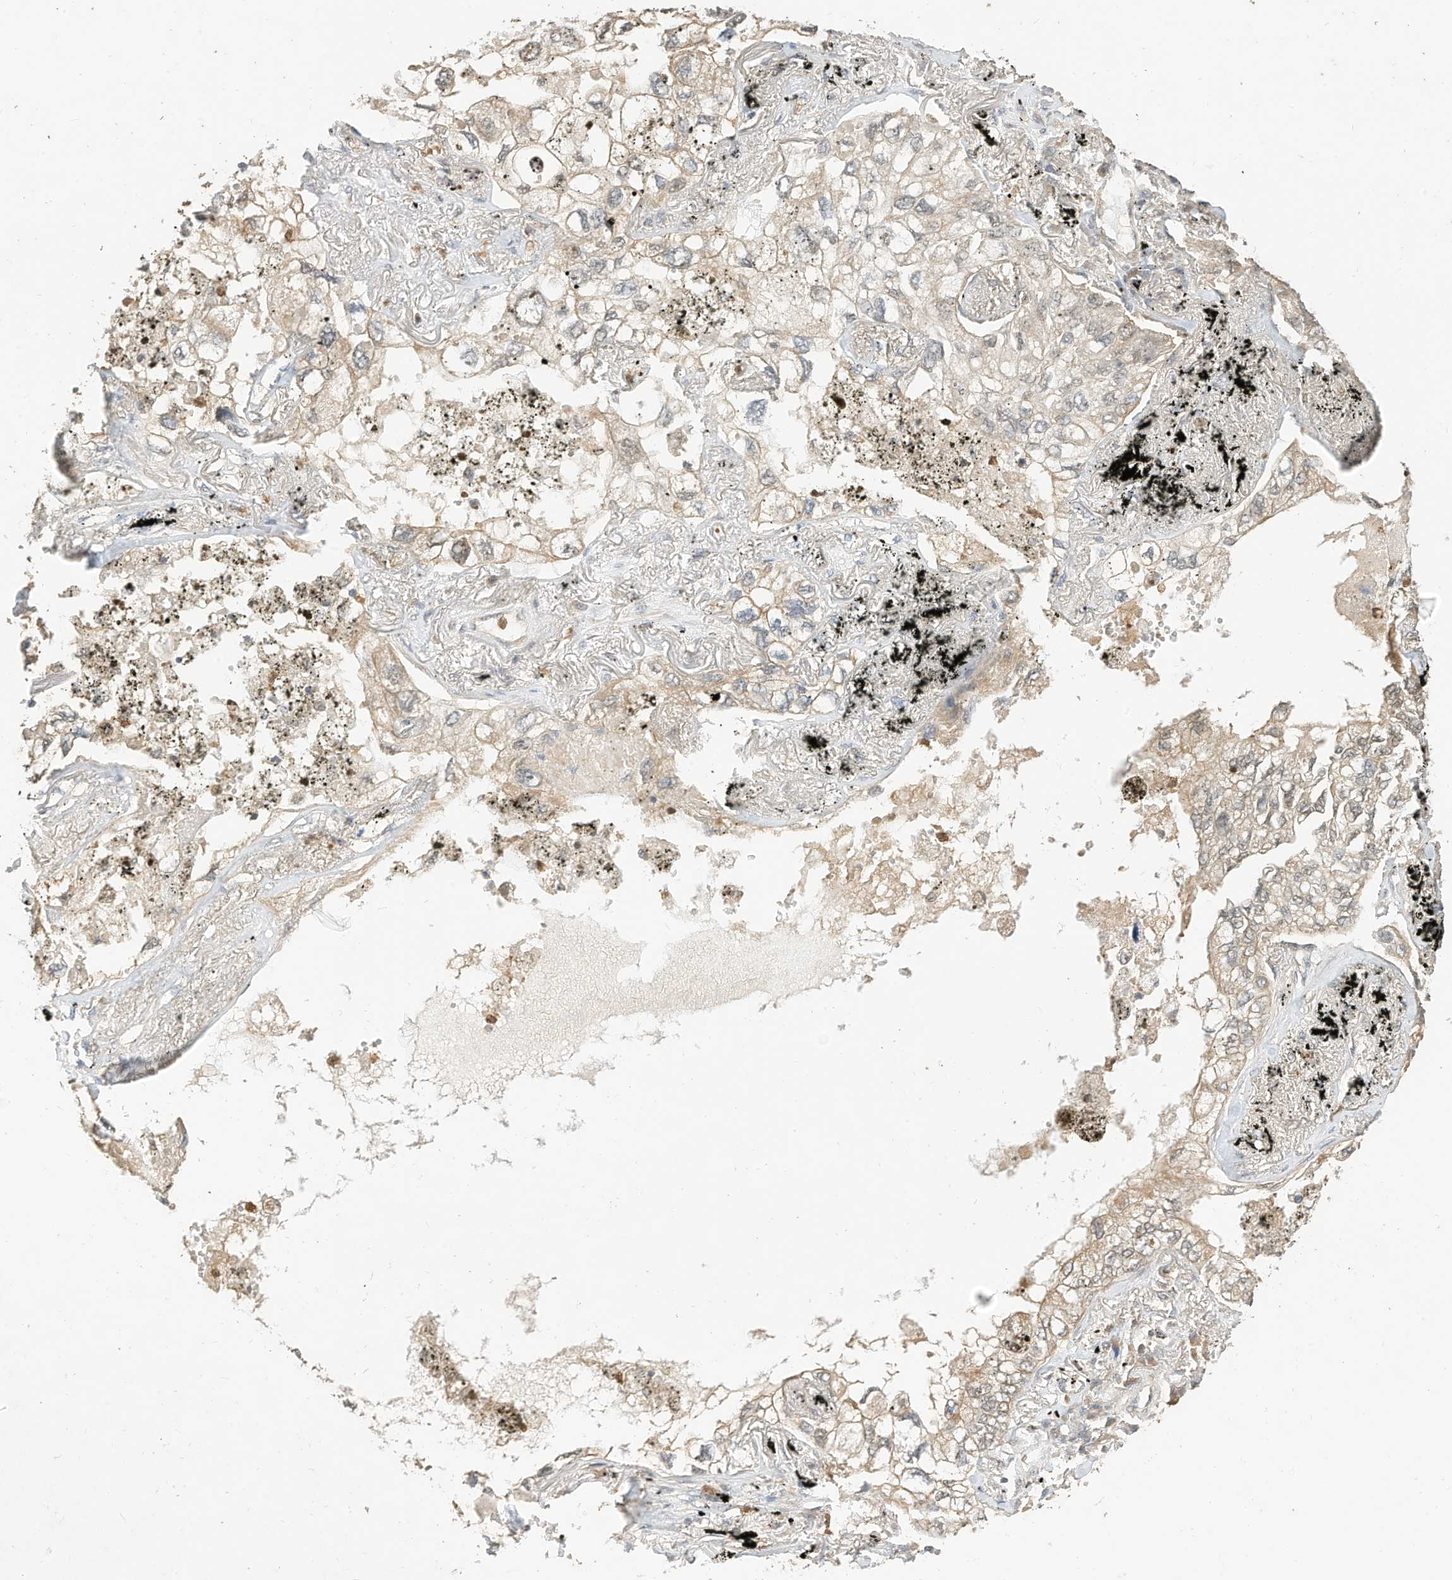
{"staining": {"intensity": "weak", "quantity": "<25%", "location": "cytoplasmic/membranous"}, "tissue": "lung cancer", "cell_type": "Tumor cells", "image_type": "cancer", "snomed": [{"axis": "morphology", "description": "Adenocarcinoma, NOS"}, {"axis": "topography", "description": "Lung"}], "caption": "A micrograph of human lung cancer (adenocarcinoma) is negative for staining in tumor cells.", "gene": "OFD1", "patient": {"sex": "male", "age": 65}}